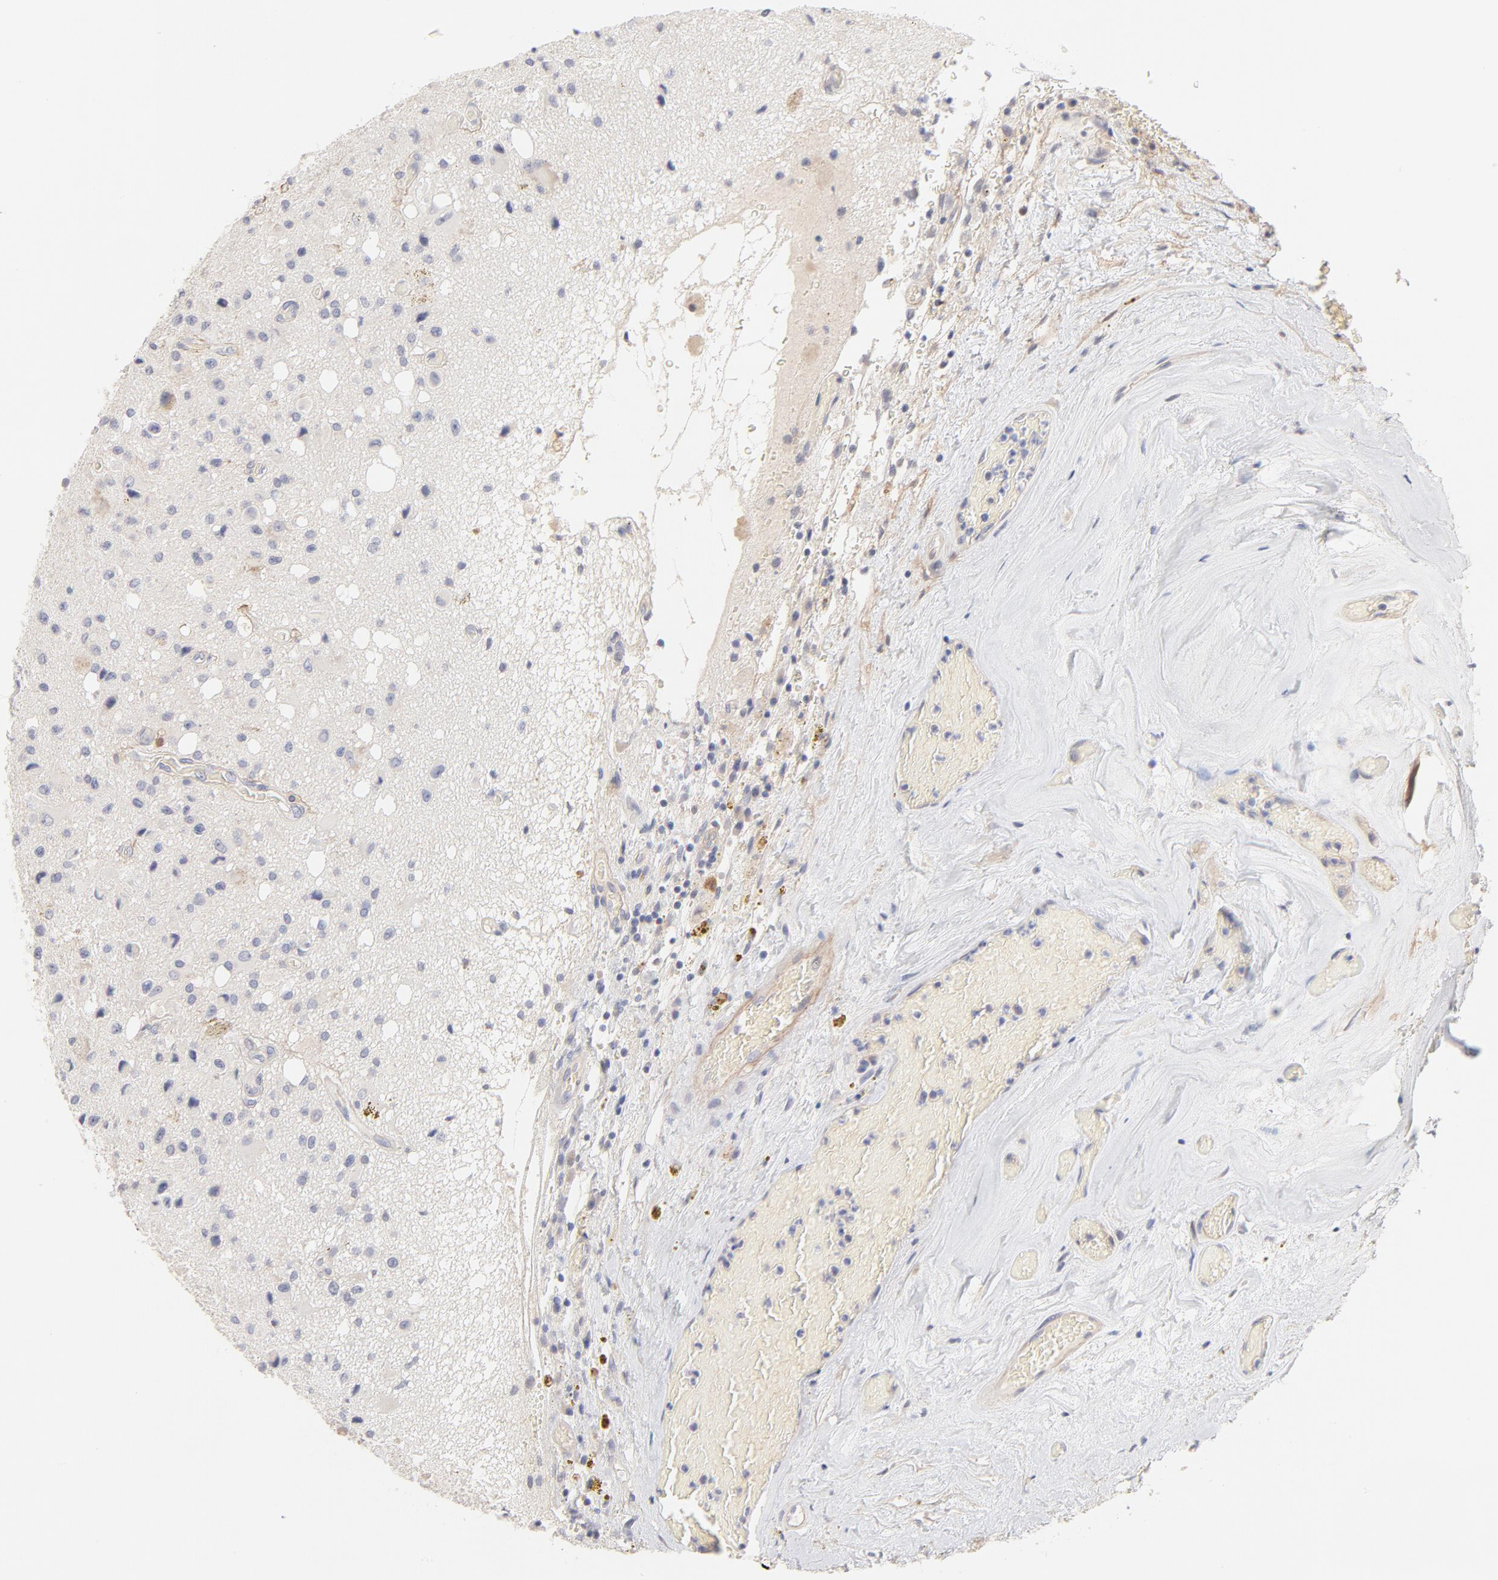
{"staining": {"intensity": "negative", "quantity": "none", "location": "none"}, "tissue": "glioma", "cell_type": "Tumor cells", "image_type": "cancer", "snomed": [{"axis": "morphology", "description": "Glioma, malignant, Low grade"}, {"axis": "topography", "description": "Brain"}], "caption": "Human malignant glioma (low-grade) stained for a protein using immunohistochemistry demonstrates no staining in tumor cells.", "gene": "ELF3", "patient": {"sex": "male", "age": 58}}